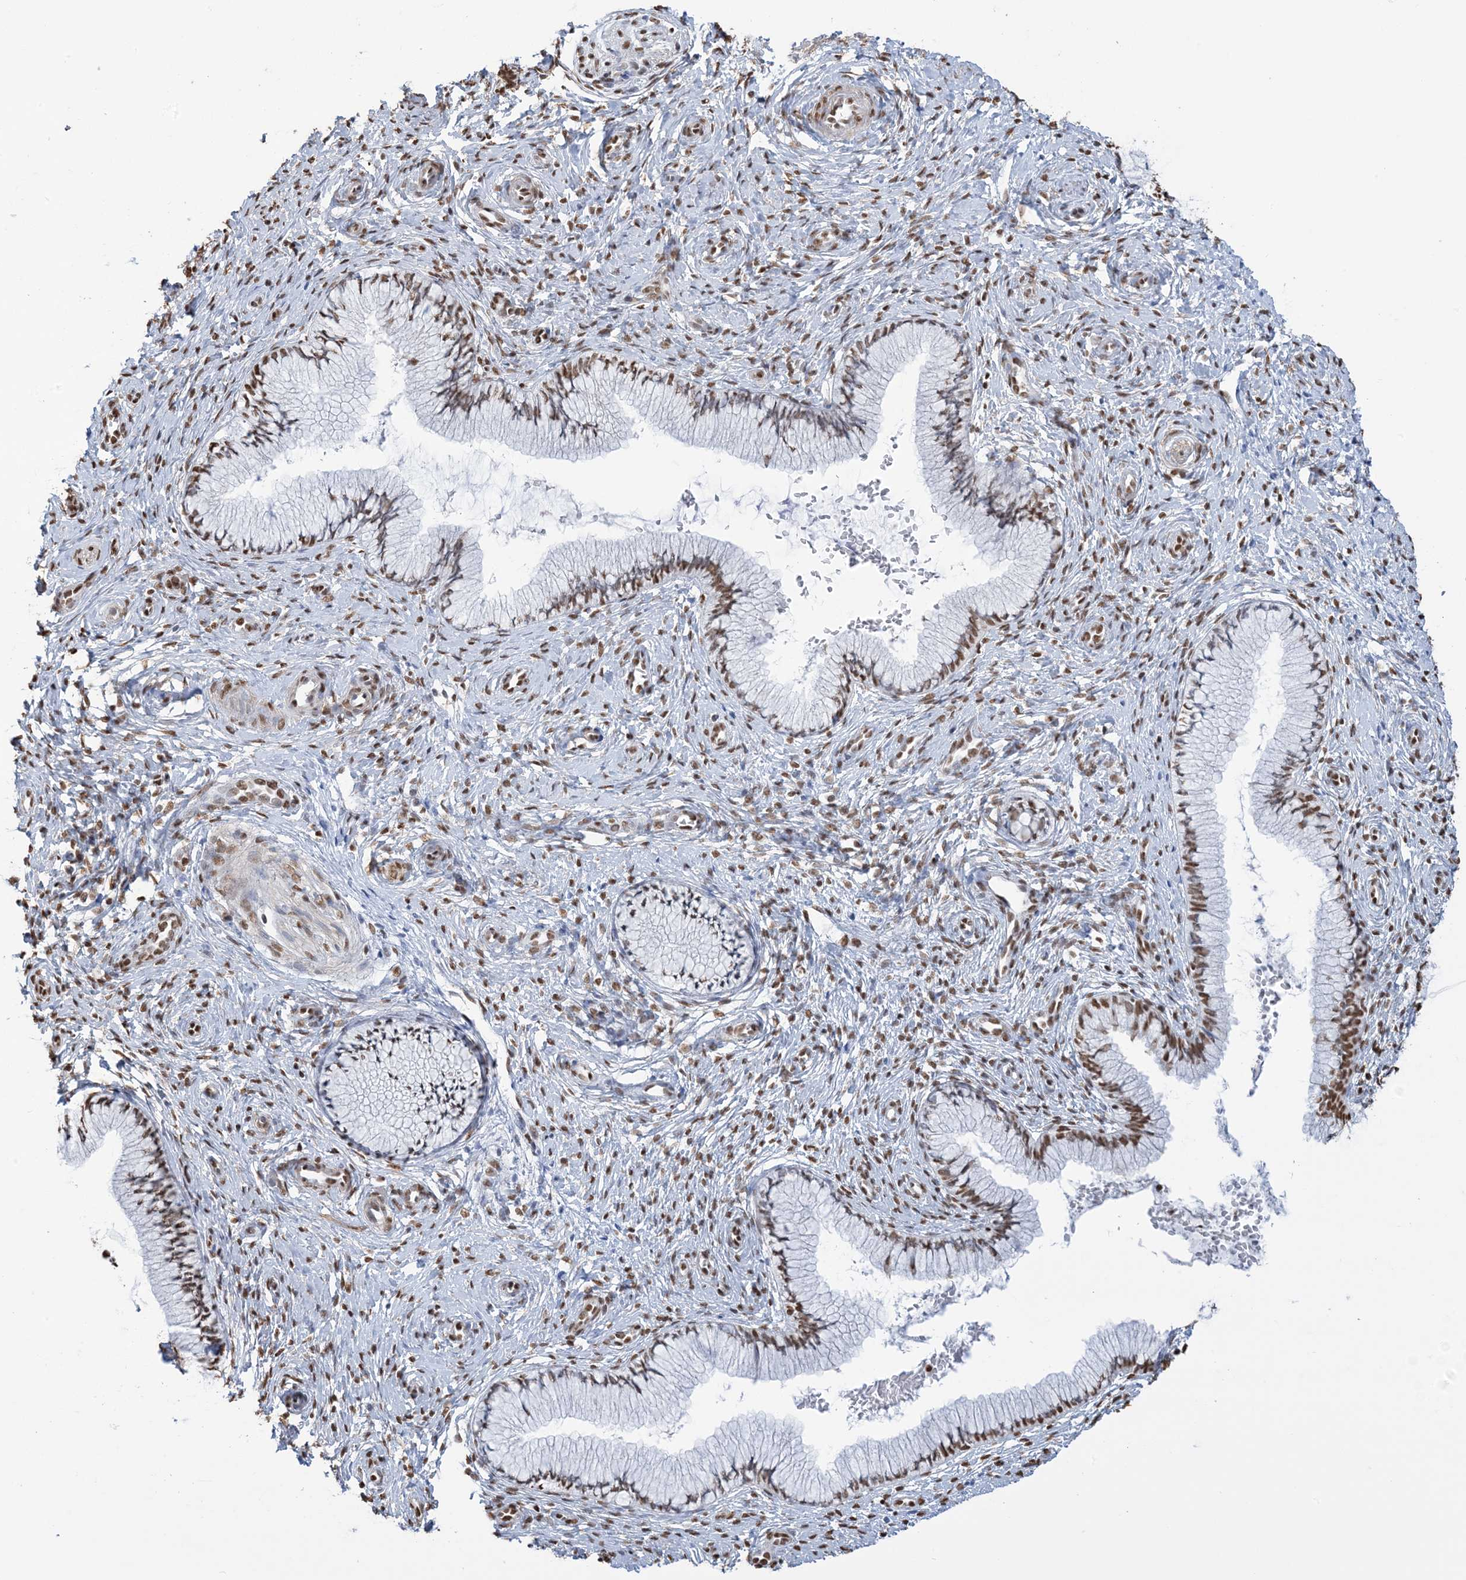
{"staining": {"intensity": "moderate", "quantity": ">75%", "location": "nuclear"}, "tissue": "cervix", "cell_type": "Glandular cells", "image_type": "normal", "snomed": [{"axis": "morphology", "description": "Normal tissue, NOS"}, {"axis": "topography", "description": "Cervix"}], "caption": "An image showing moderate nuclear expression in about >75% of glandular cells in normal cervix, as visualized by brown immunohistochemical staining.", "gene": "ZNF792", "patient": {"sex": "female", "age": 27}}